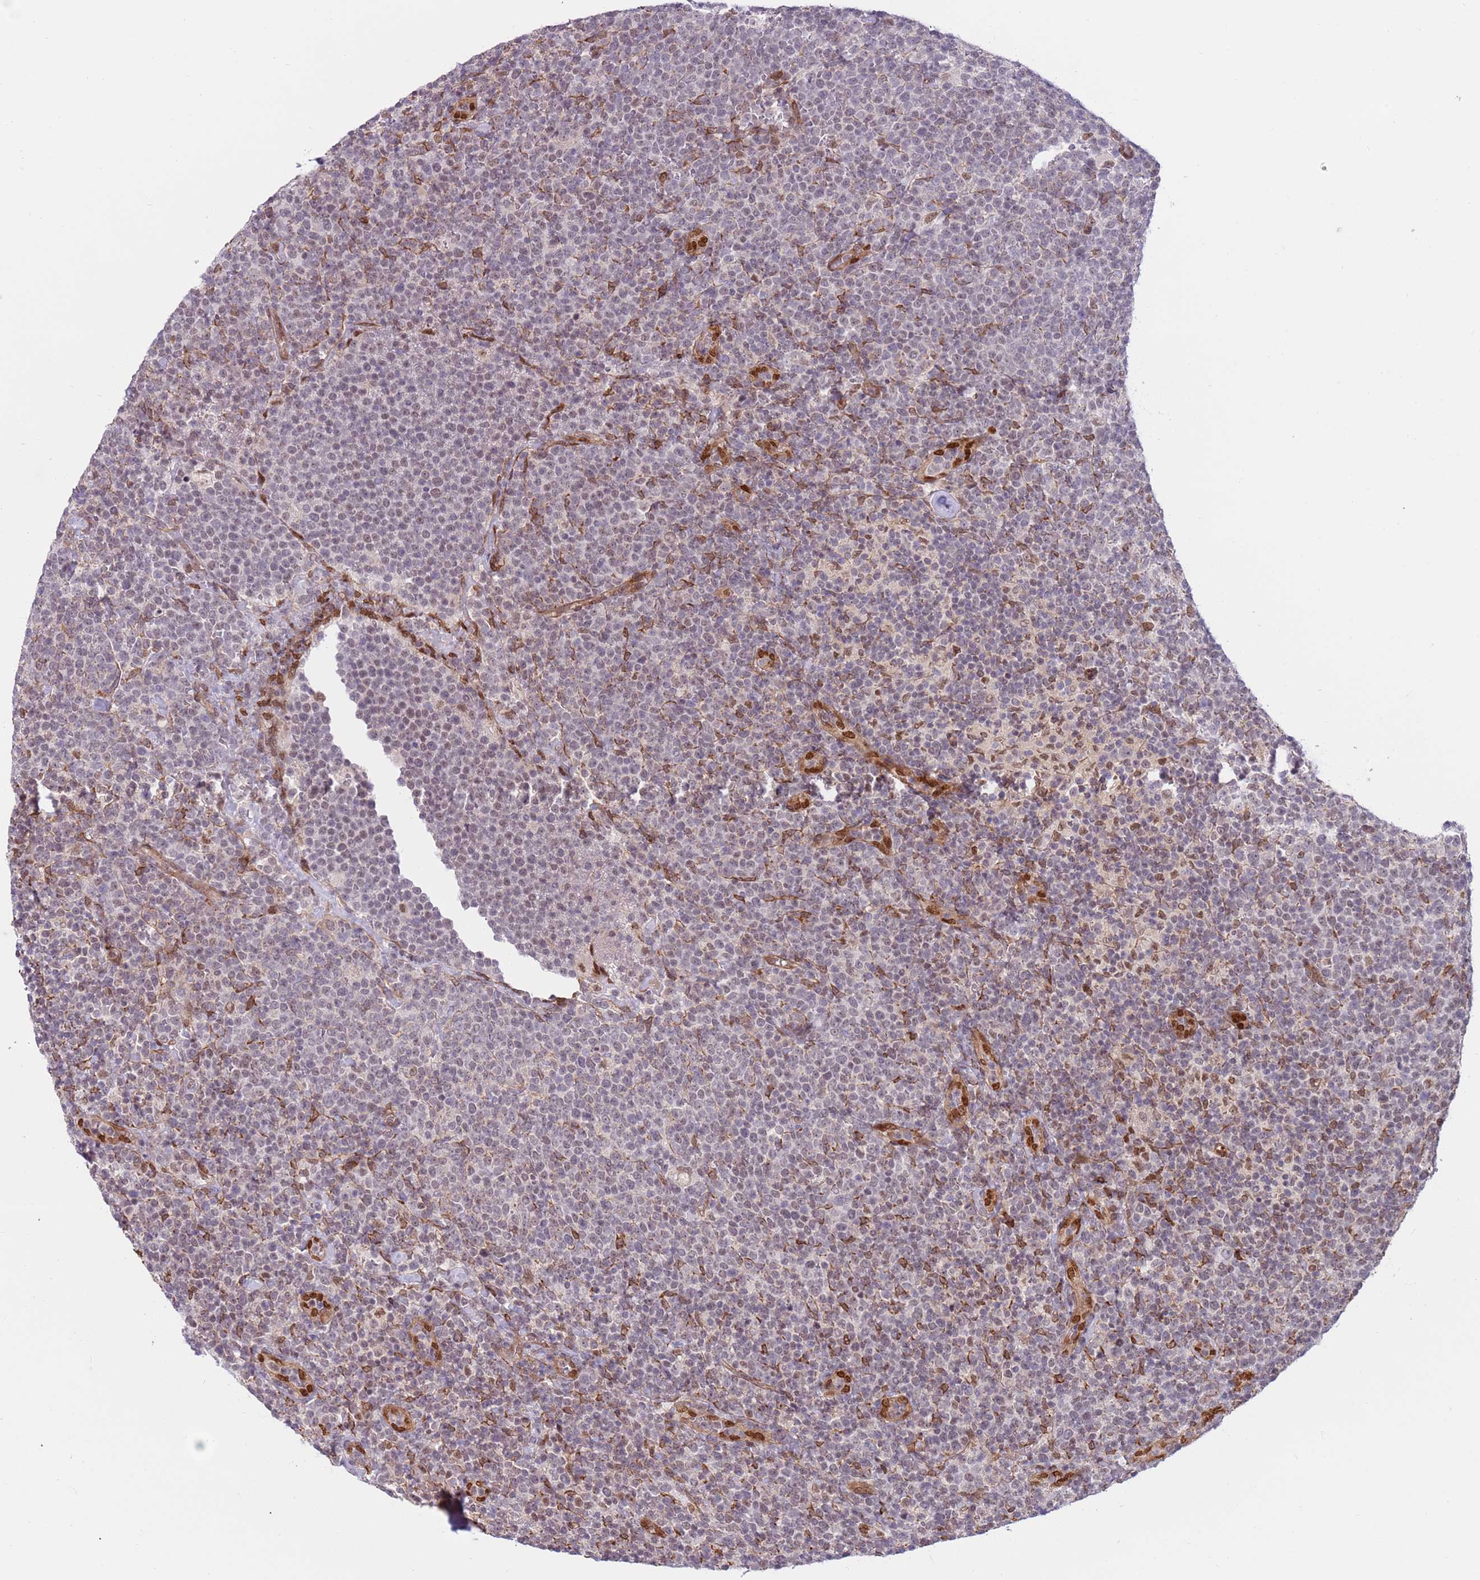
{"staining": {"intensity": "negative", "quantity": "none", "location": "none"}, "tissue": "lymphoma", "cell_type": "Tumor cells", "image_type": "cancer", "snomed": [{"axis": "morphology", "description": "Malignant lymphoma, non-Hodgkin's type, High grade"}, {"axis": "topography", "description": "Lymph node"}], "caption": "IHC image of neoplastic tissue: human high-grade malignant lymphoma, non-Hodgkin's type stained with DAB (3,3'-diaminobenzidine) demonstrates no significant protein positivity in tumor cells.", "gene": "DCAF4", "patient": {"sex": "male", "age": 61}}